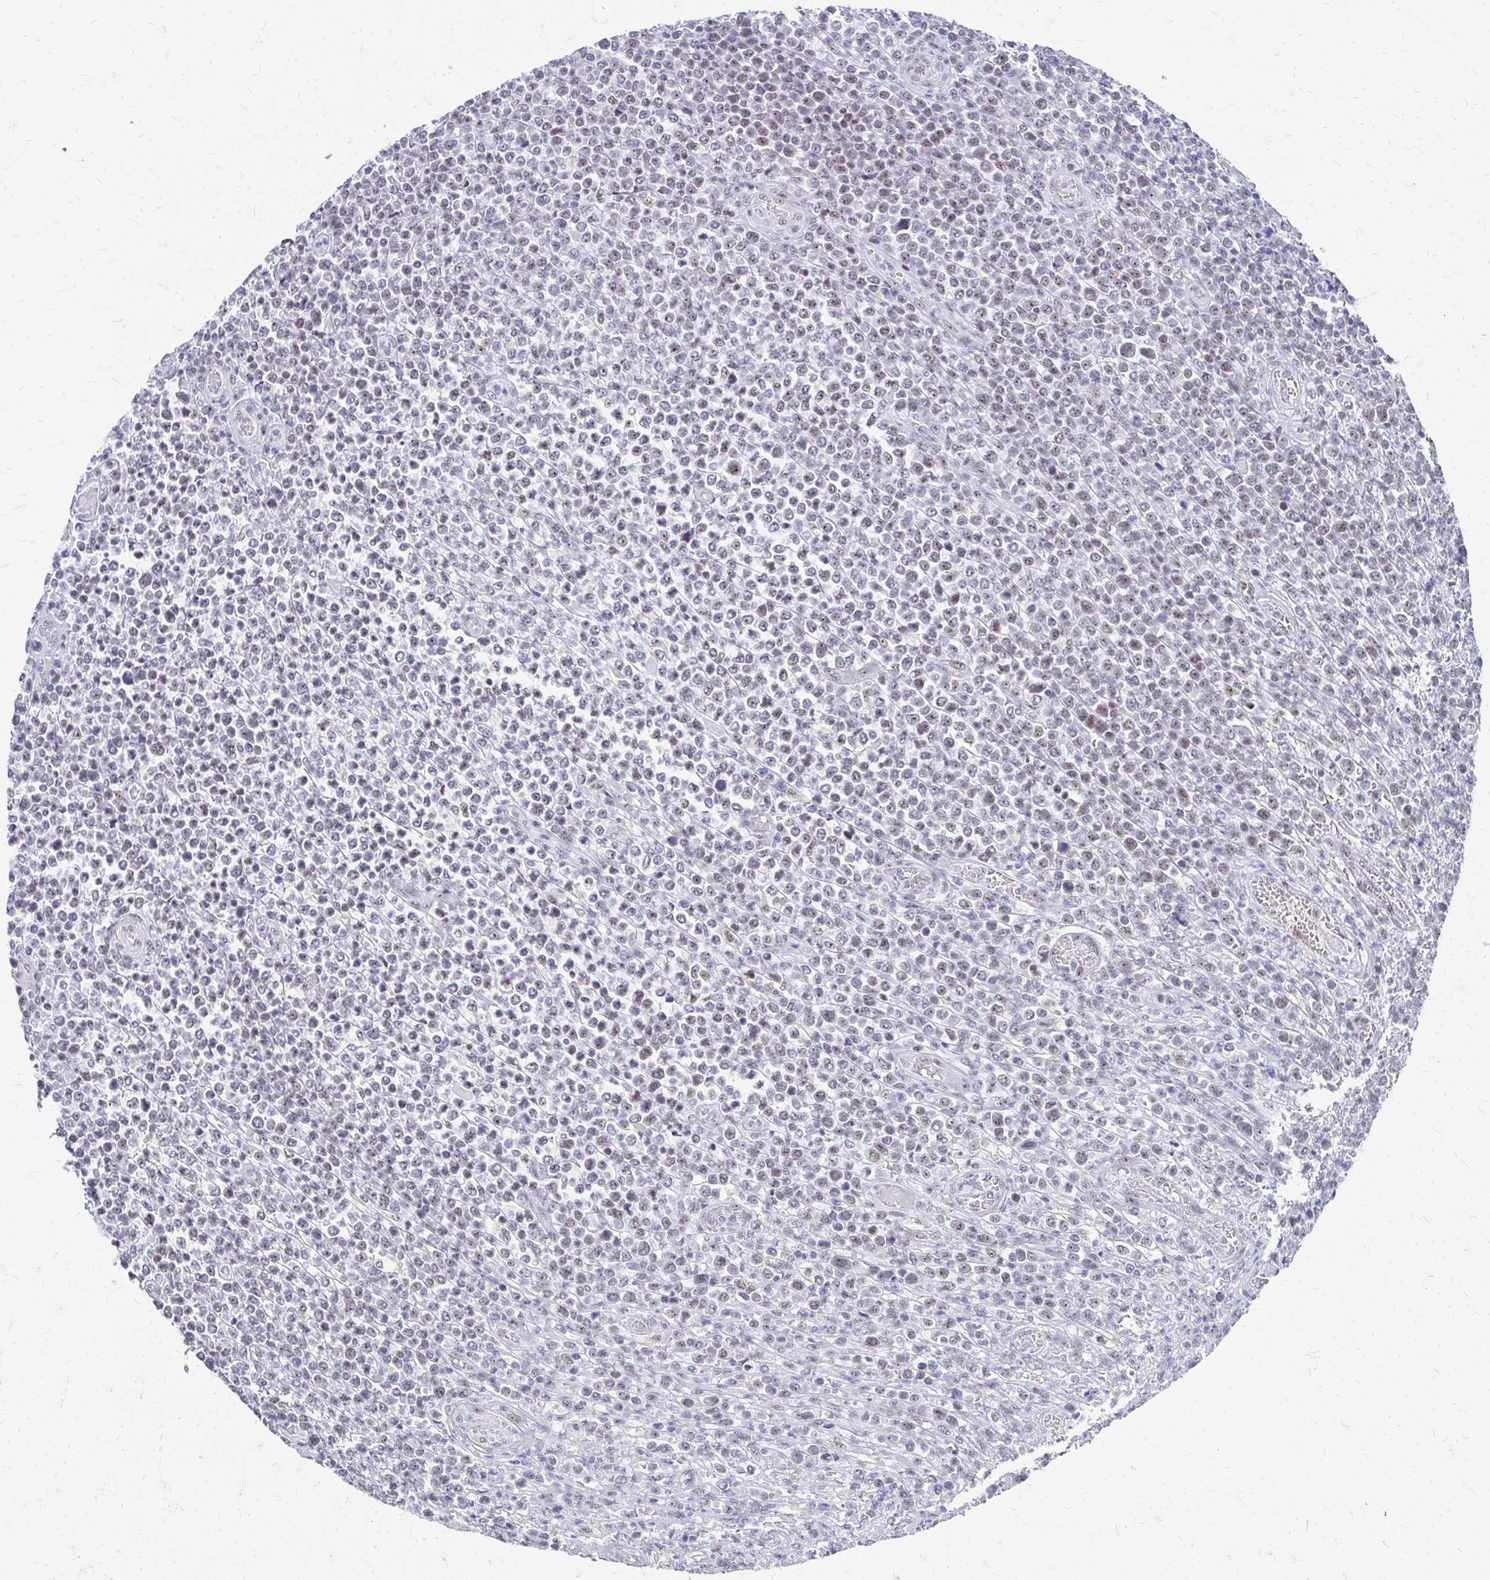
{"staining": {"intensity": "moderate", "quantity": "25%-75%", "location": "nuclear"}, "tissue": "lymphoma", "cell_type": "Tumor cells", "image_type": "cancer", "snomed": [{"axis": "morphology", "description": "Malignant lymphoma, non-Hodgkin's type, High grade"}, {"axis": "topography", "description": "Soft tissue"}], "caption": "IHC (DAB) staining of human malignant lymphoma, non-Hodgkin's type (high-grade) demonstrates moderate nuclear protein staining in approximately 25%-75% of tumor cells. Using DAB (3,3'-diaminobenzidine) (brown) and hematoxylin (blue) stains, captured at high magnification using brightfield microscopy.", "gene": "GTF2H1", "patient": {"sex": "female", "age": 56}}